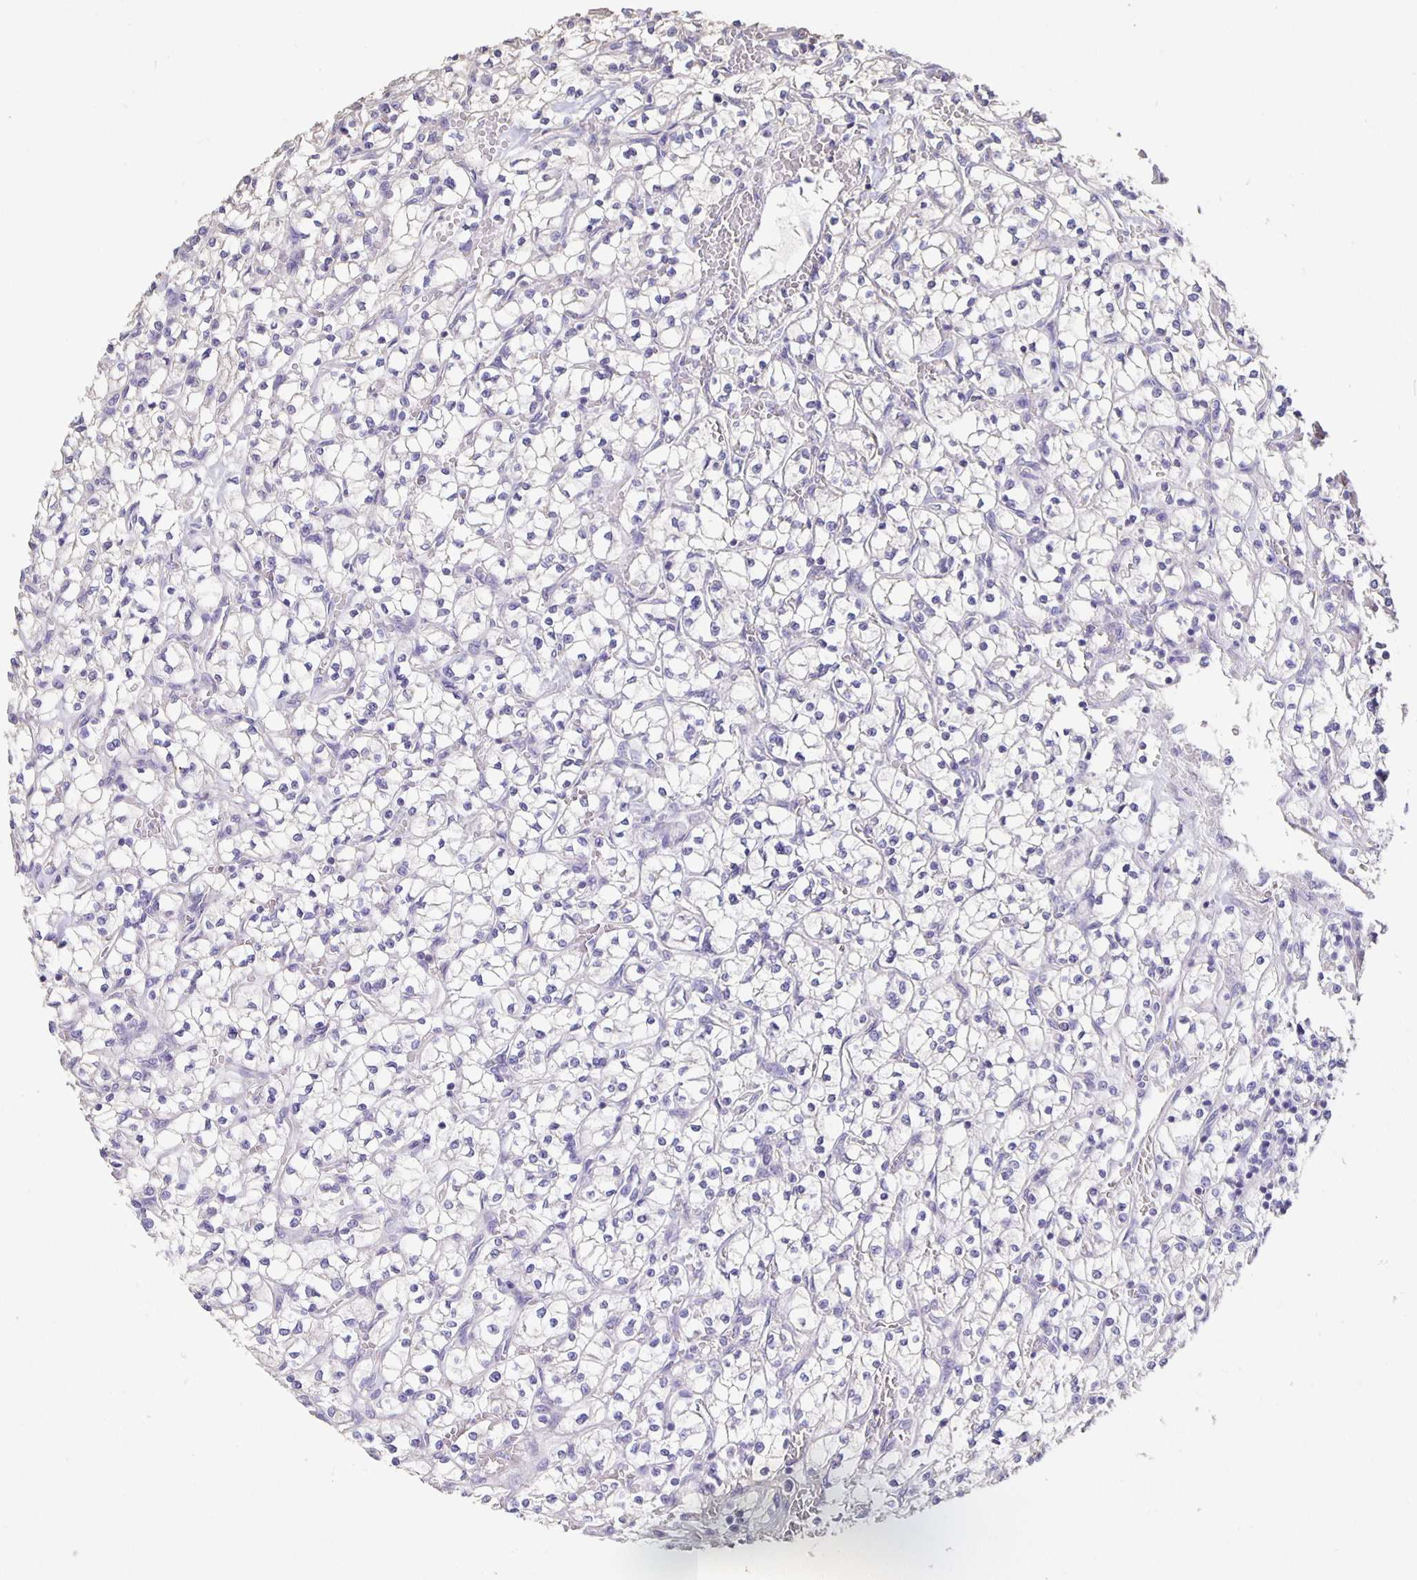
{"staining": {"intensity": "negative", "quantity": "none", "location": "none"}, "tissue": "renal cancer", "cell_type": "Tumor cells", "image_type": "cancer", "snomed": [{"axis": "morphology", "description": "Adenocarcinoma, NOS"}, {"axis": "topography", "description": "Kidney"}], "caption": "Immunohistochemical staining of renal cancer demonstrates no significant positivity in tumor cells.", "gene": "CFAP74", "patient": {"sex": "female", "age": 64}}